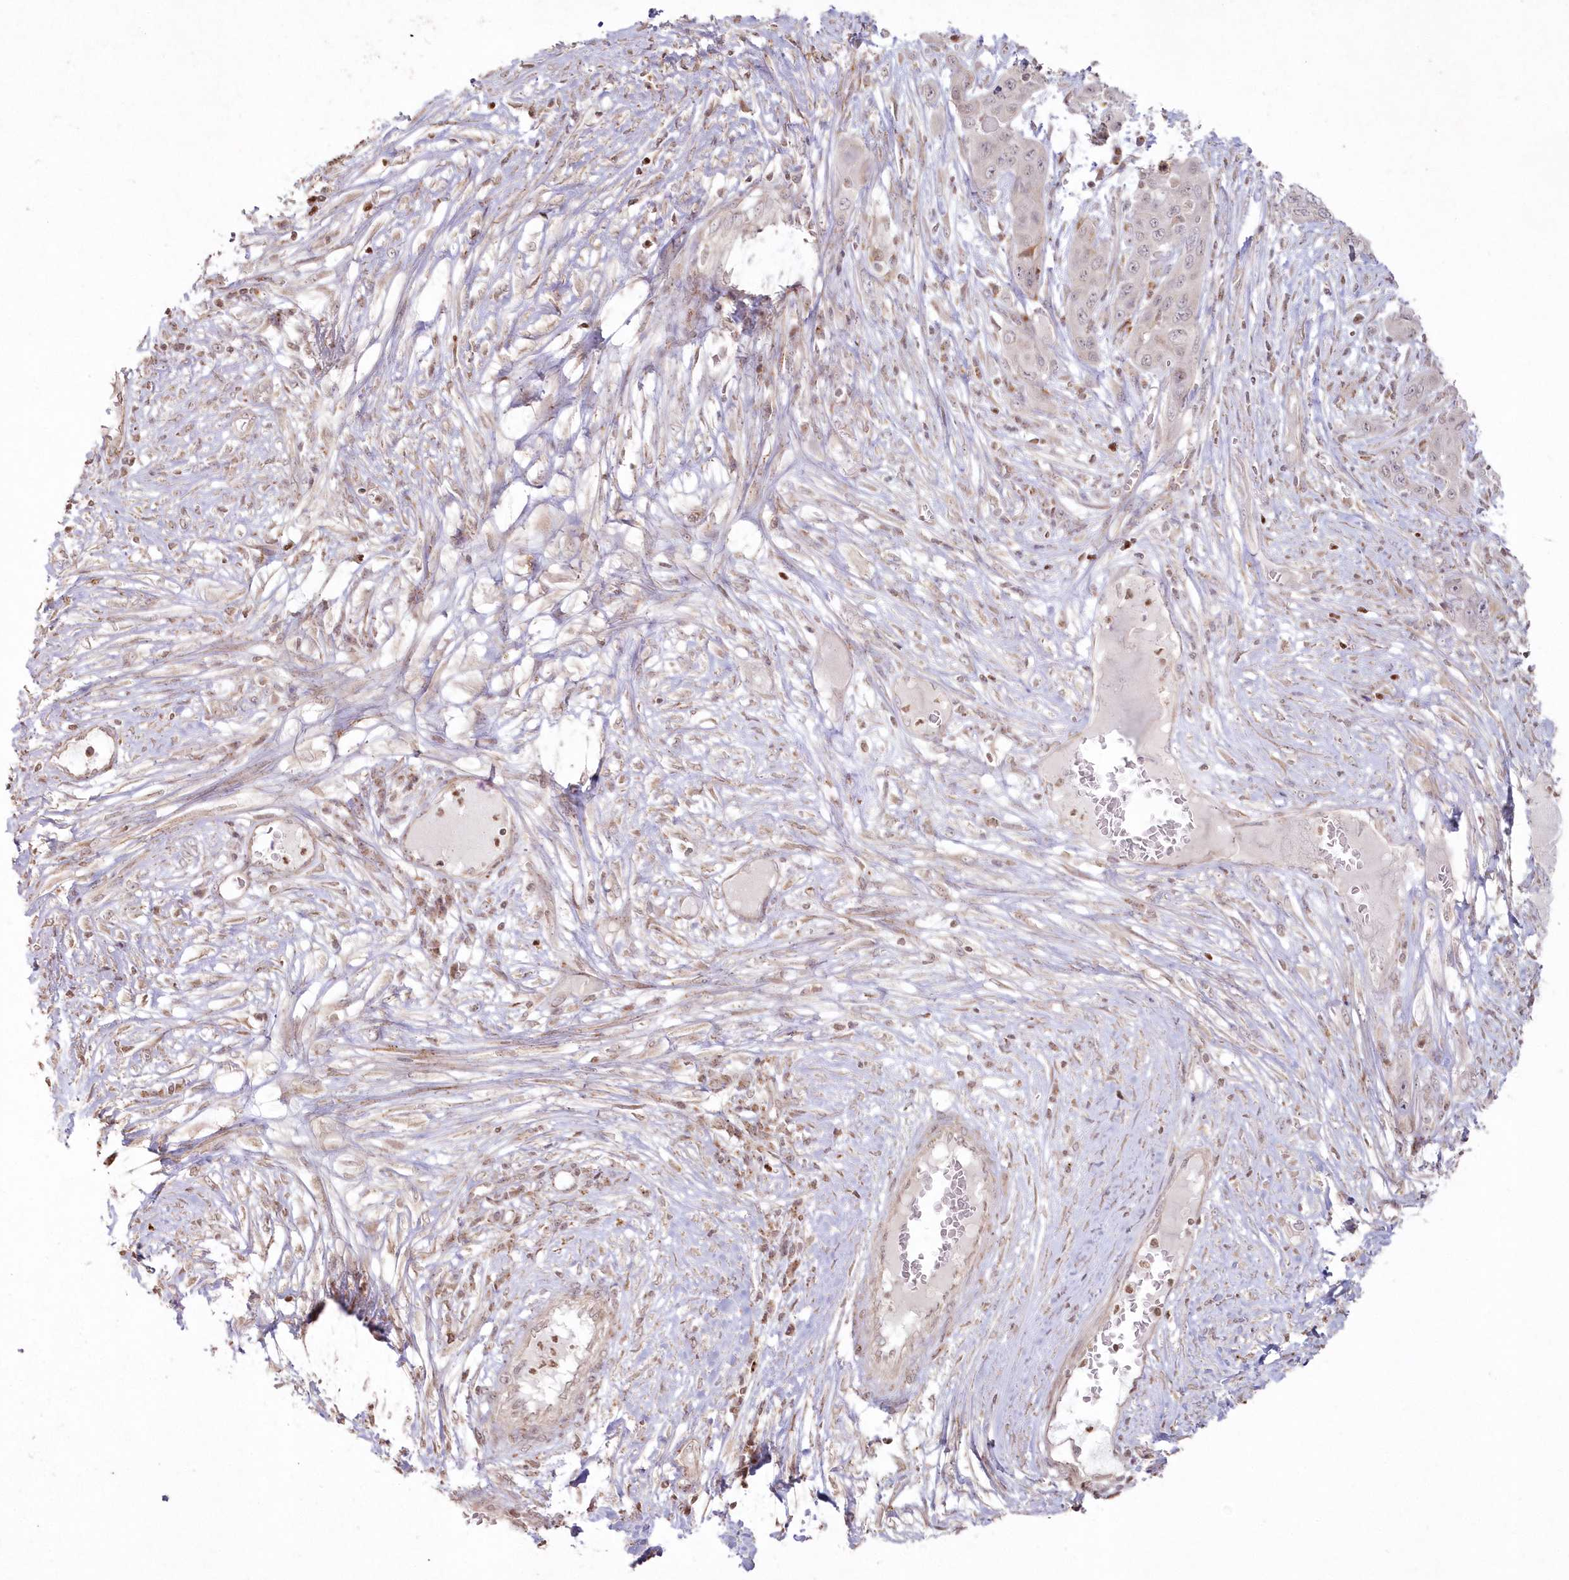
{"staining": {"intensity": "weak", "quantity": "<25%", "location": "cytoplasmic/membranous,nuclear"}, "tissue": "skin cancer", "cell_type": "Tumor cells", "image_type": "cancer", "snomed": [{"axis": "morphology", "description": "Squamous cell carcinoma, NOS"}, {"axis": "topography", "description": "Skin"}], "caption": "Immunohistochemical staining of skin cancer (squamous cell carcinoma) displays no significant expression in tumor cells. (DAB (3,3'-diaminobenzidine) immunohistochemistry visualized using brightfield microscopy, high magnification).", "gene": "ARSB", "patient": {"sex": "male", "age": 55}}